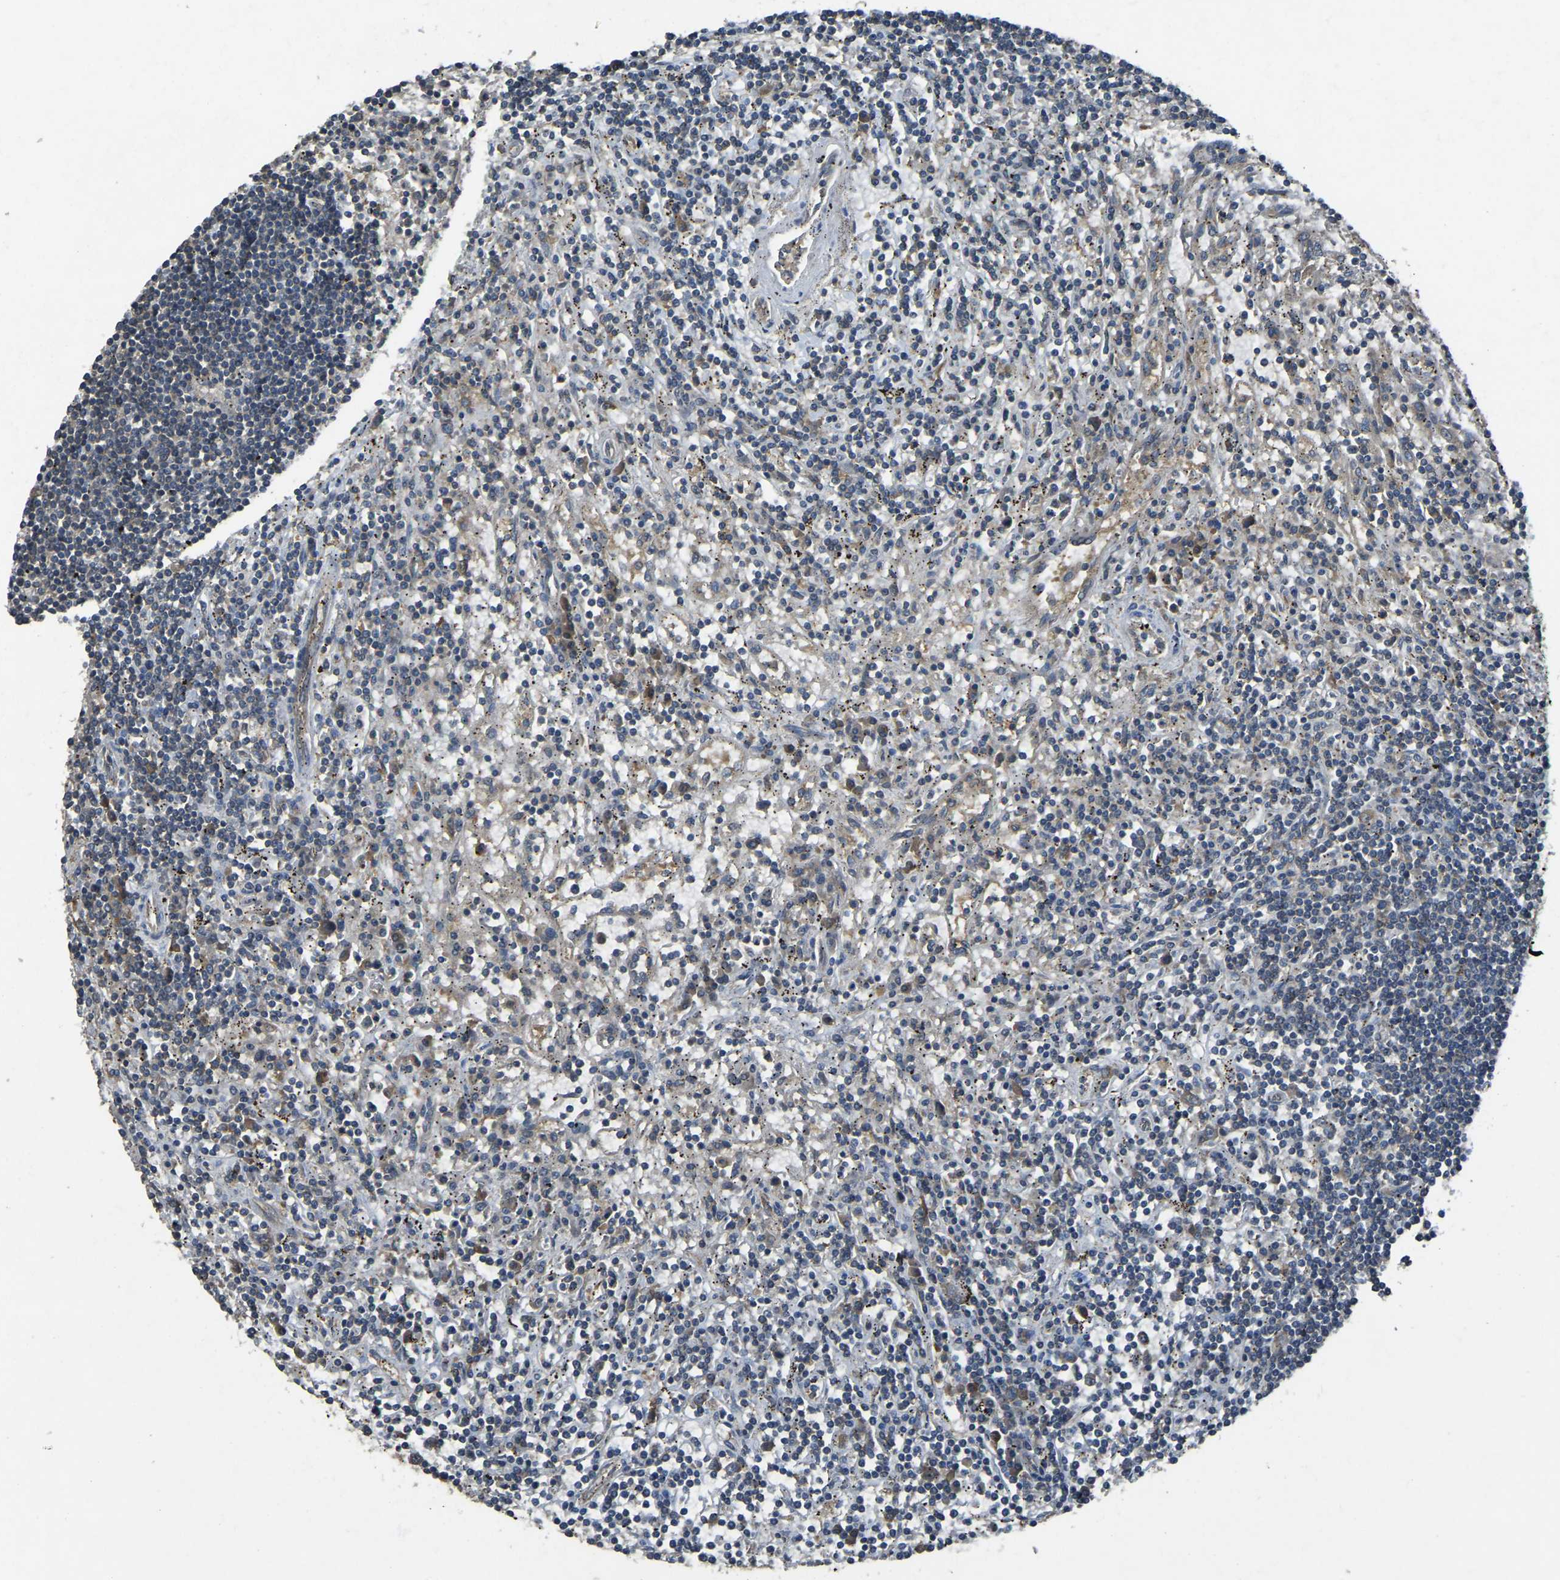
{"staining": {"intensity": "moderate", "quantity": ">75%", "location": "cytoplasmic/membranous"}, "tissue": "lymphoma", "cell_type": "Tumor cells", "image_type": "cancer", "snomed": [{"axis": "morphology", "description": "Malignant lymphoma, non-Hodgkin's type, Low grade"}, {"axis": "topography", "description": "Spleen"}], "caption": "Malignant lymphoma, non-Hodgkin's type (low-grade) stained for a protein shows moderate cytoplasmic/membranous positivity in tumor cells.", "gene": "AIMP1", "patient": {"sex": "male", "age": 76}}